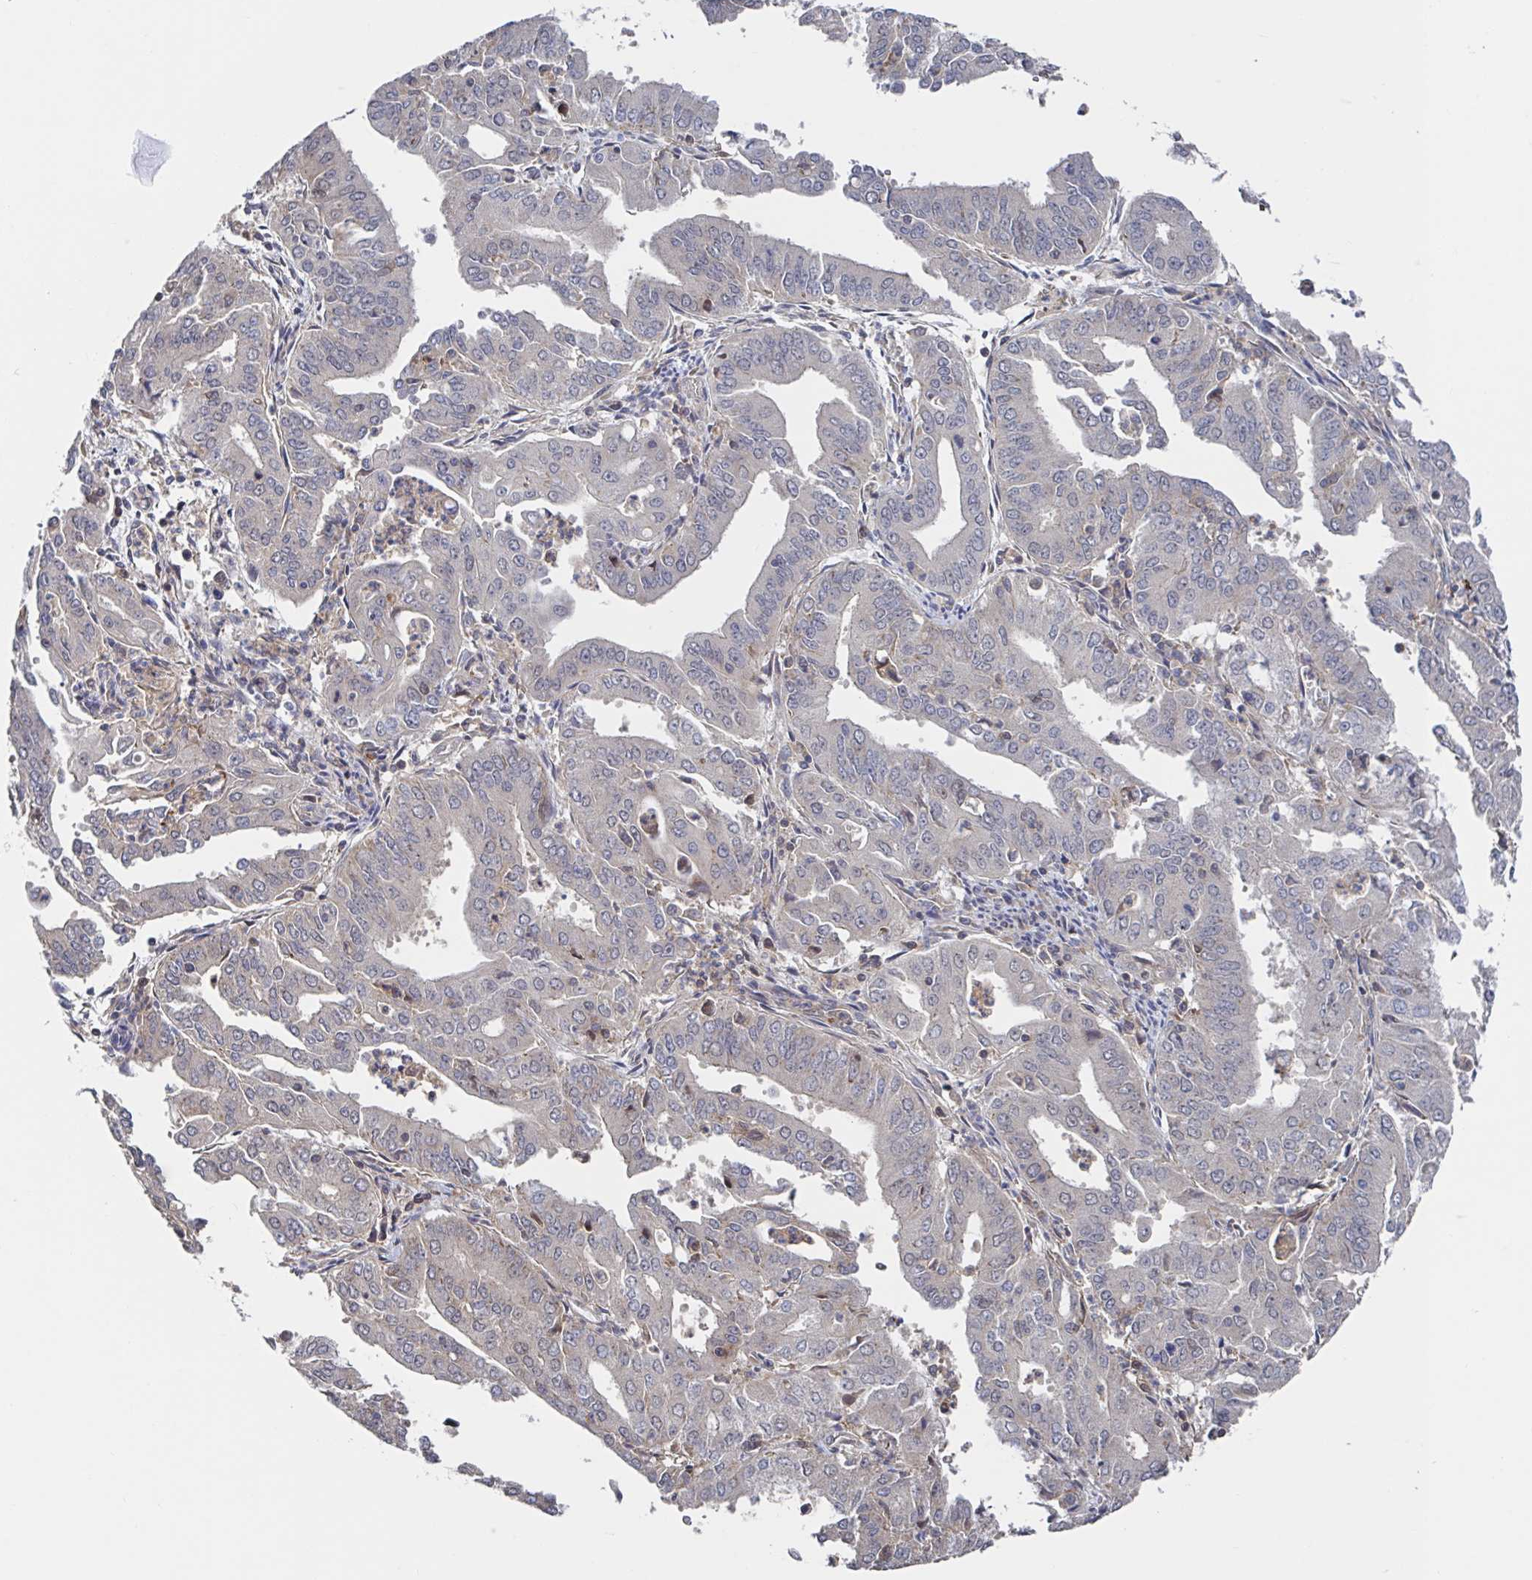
{"staining": {"intensity": "negative", "quantity": "none", "location": "none"}, "tissue": "cervical cancer", "cell_type": "Tumor cells", "image_type": "cancer", "snomed": [{"axis": "morphology", "description": "Adenocarcinoma, NOS"}, {"axis": "topography", "description": "Cervix"}], "caption": "IHC of cervical cancer (adenocarcinoma) exhibits no positivity in tumor cells.", "gene": "DHRS12", "patient": {"sex": "female", "age": 56}}